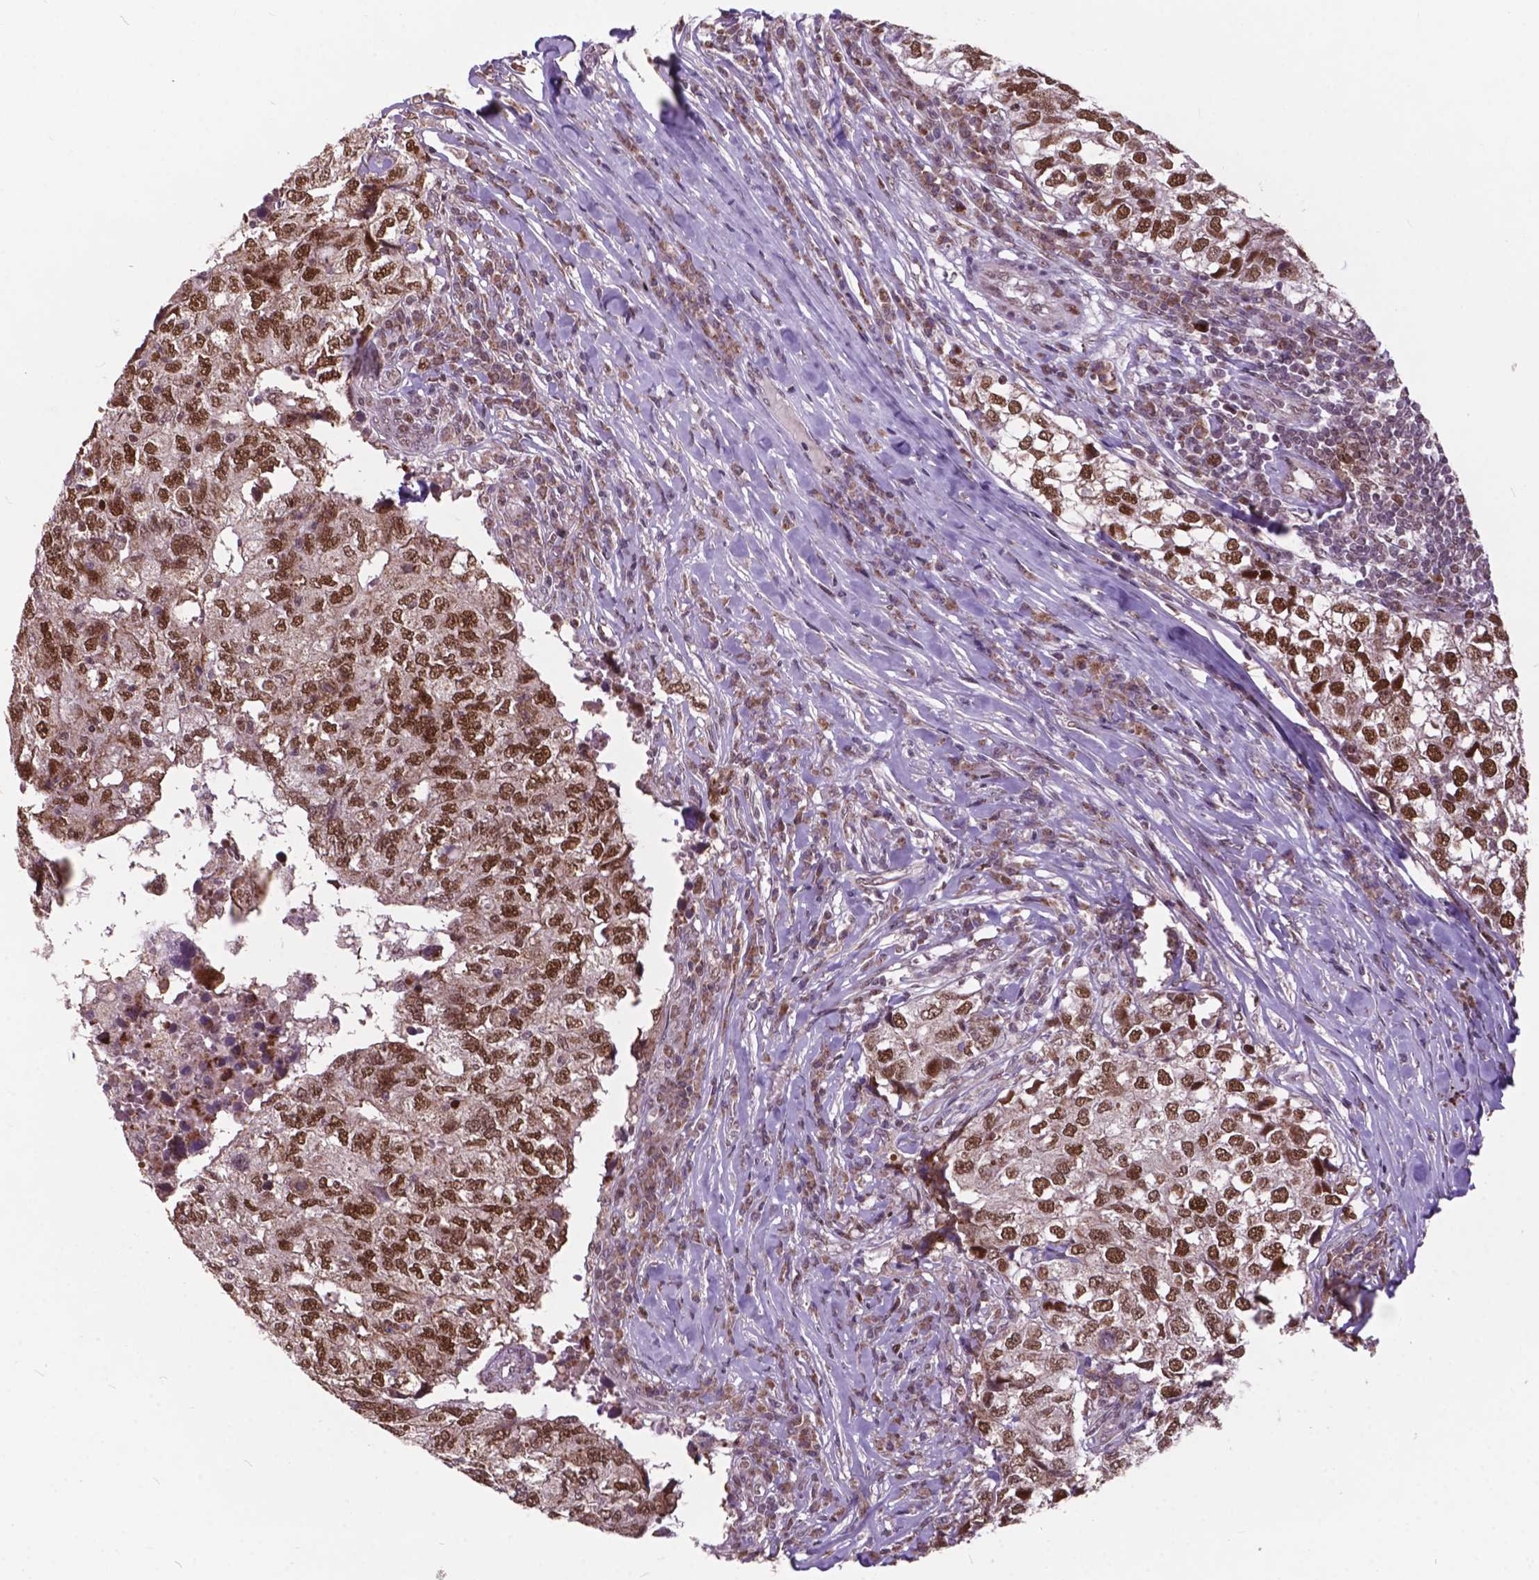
{"staining": {"intensity": "strong", "quantity": ">75%", "location": "nuclear"}, "tissue": "breast cancer", "cell_type": "Tumor cells", "image_type": "cancer", "snomed": [{"axis": "morphology", "description": "Duct carcinoma"}, {"axis": "topography", "description": "Breast"}], "caption": "Breast cancer tissue shows strong nuclear staining in approximately >75% of tumor cells", "gene": "MSH2", "patient": {"sex": "female", "age": 30}}